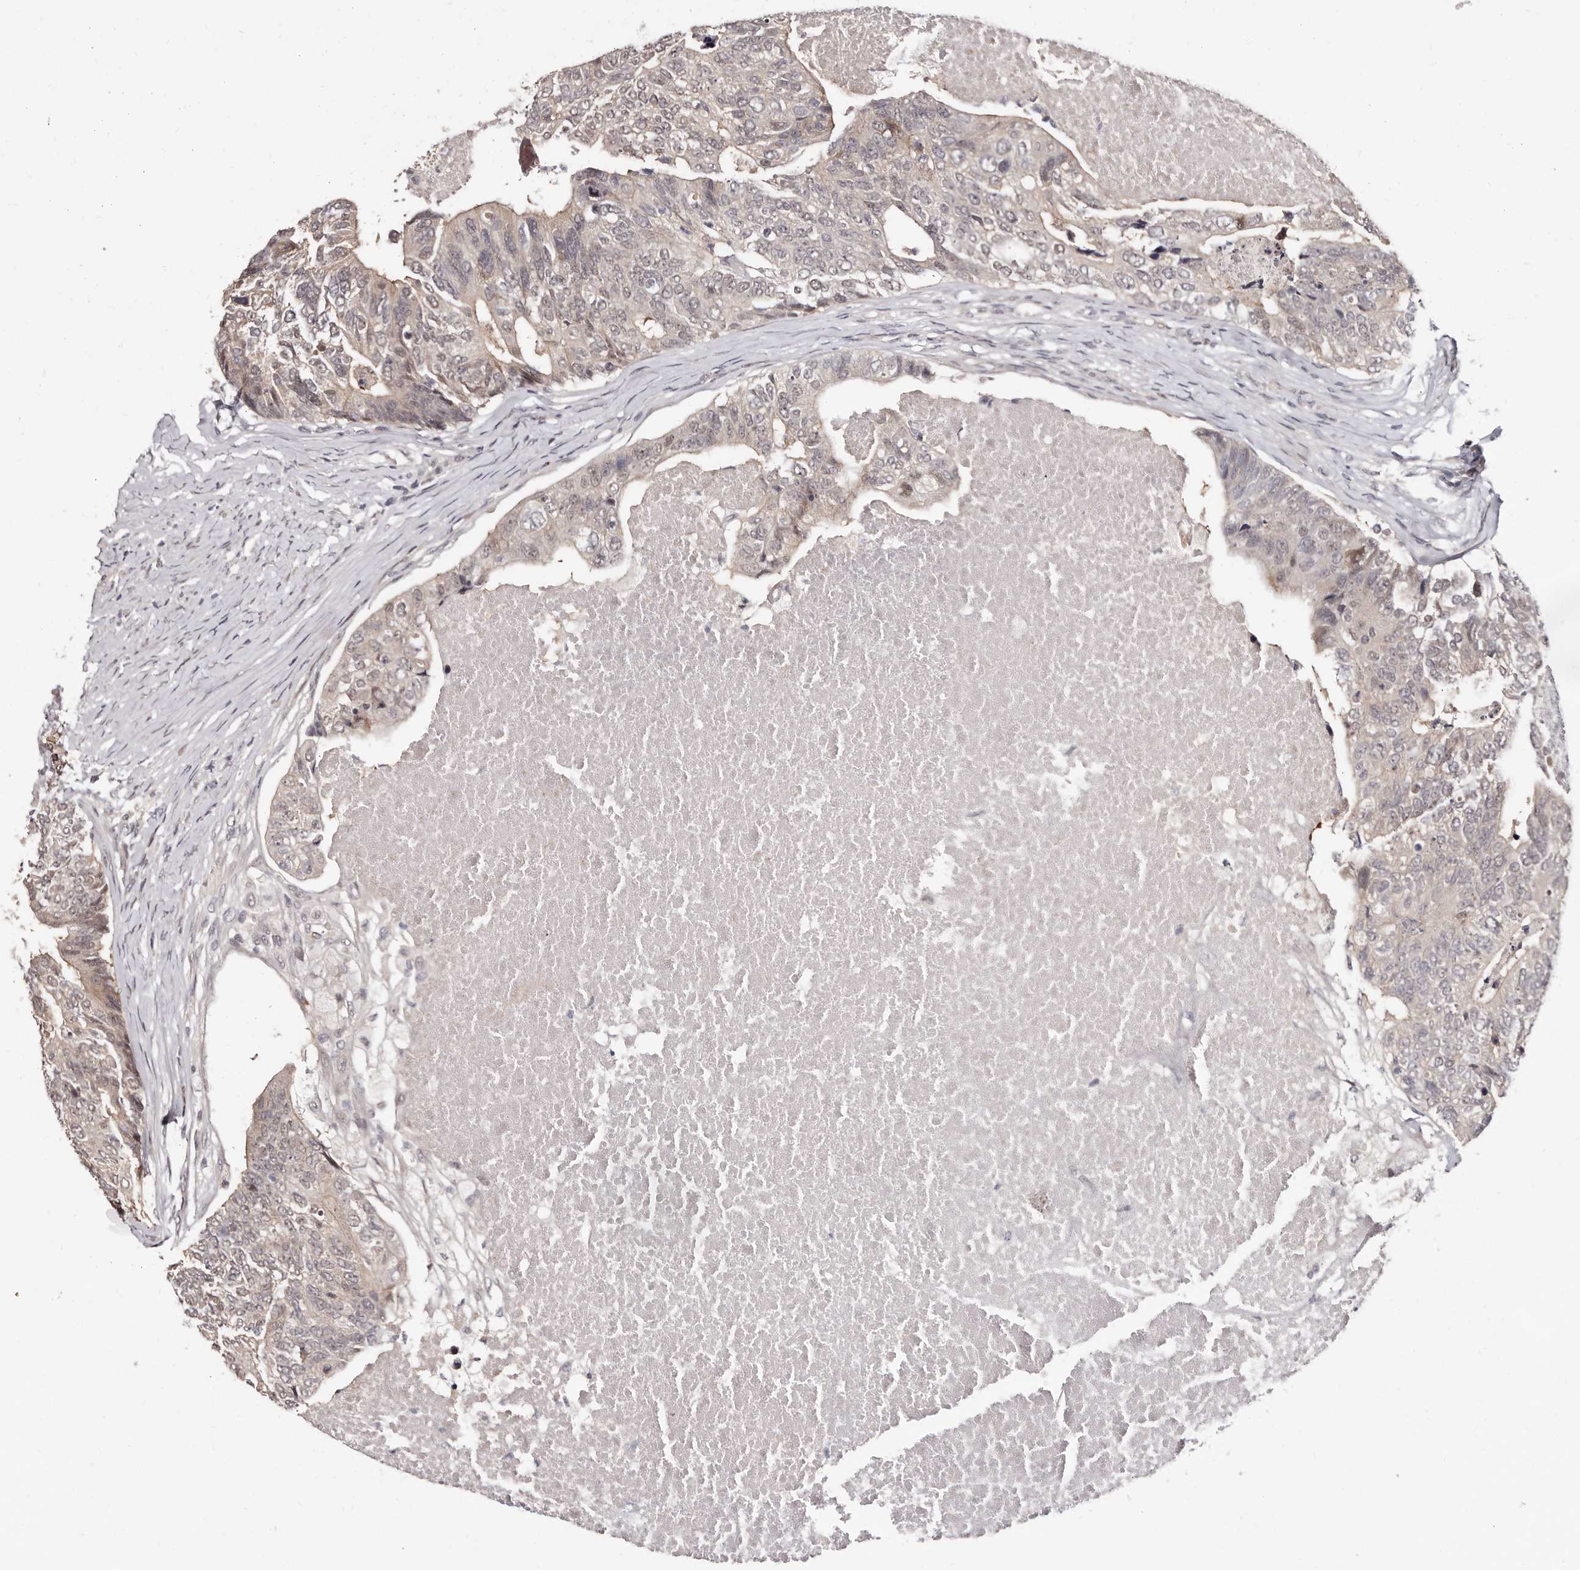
{"staining": {"intensity": "weak", "quantity": "25%-75%", "location": "cytoplasmic/membranous,nuclear"}, "tissue": "colorectal cancer", "cell_type": "Tumor cells", "image_type": "cancer", "snomed": [{"axis": "morphology", "description": "Adenocarcinoma, NOS"}, {"axis": "topography", "description": "Colon"}], "caption": "Immunohistochemistry image of neoplastic tissue: human colorectal adenocarcinoma stained using immunohistochemistry (IHC) shows low levels of weak protein expression localized specifically in the cytoplasmic/membranous and nuclear of tumor cells, appearing as a cytoplasmic/membranous and nuclear brown color.", "gene": "PHF20L1", "patient": {"sex": "female", "age": 67}}